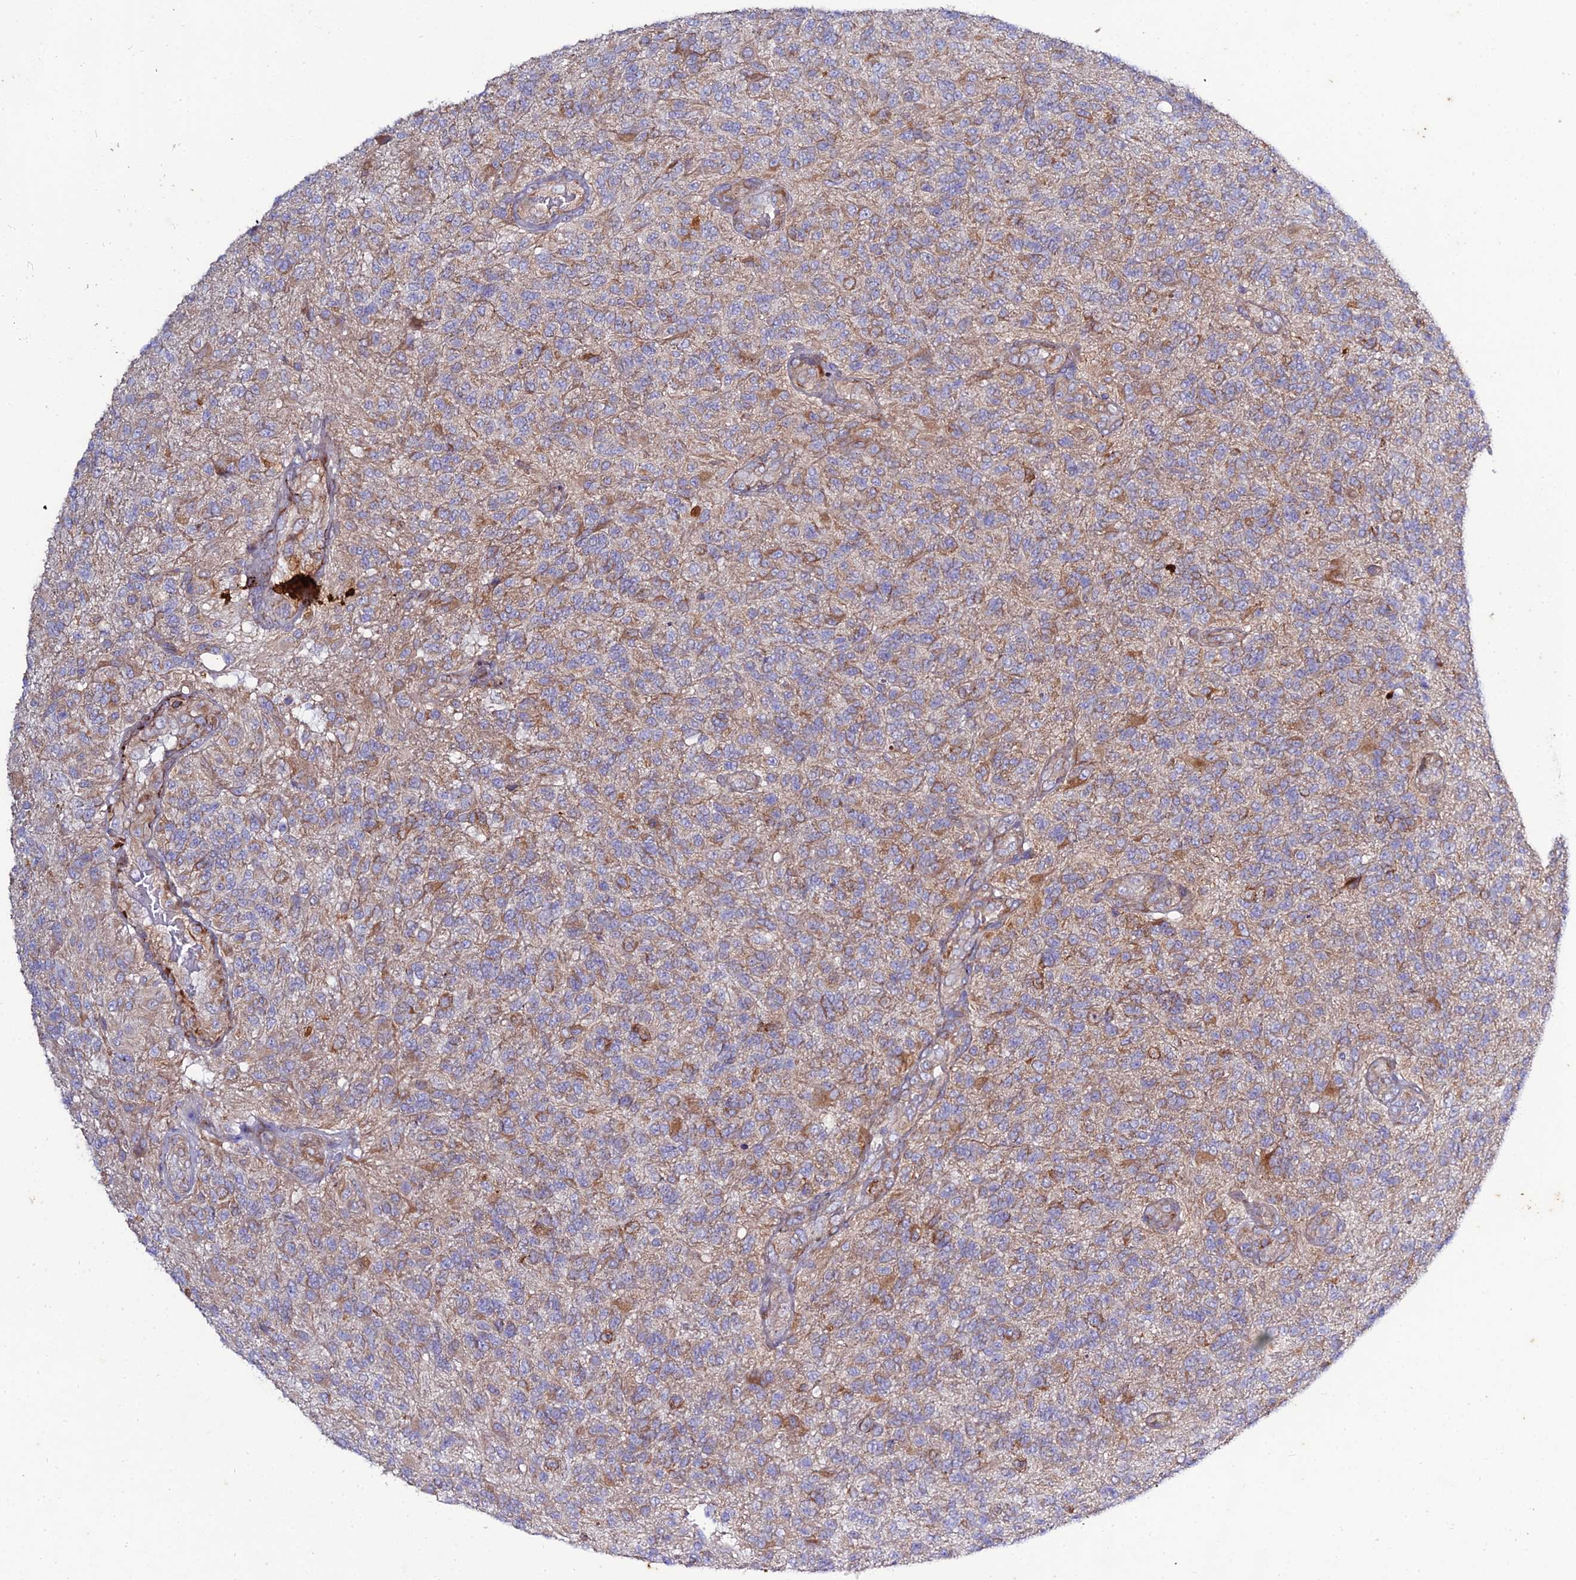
{"staining": {"intensity": "weak", "quantity": "25%-75%", "location": "cytoplasmic/membranous"}, "tissue": "glioma", "cell_type": "Tumor cells", "image_type": "cancer", "snomed": [{"axis": "morphology", "description": "Glioma, malignant, High grade"}, {"axis": "topography", "description": "Brain"}], "caption": "Approximately 25%-75% of tumor cells in human malignant glioma (high-grade) exhibit weak cytoplasmic/membranous protein positivity as visualized by brown immunohistochemical staining.", "gene": "ARL6IP1", "patient": {"sex": "male", "age": 56}}